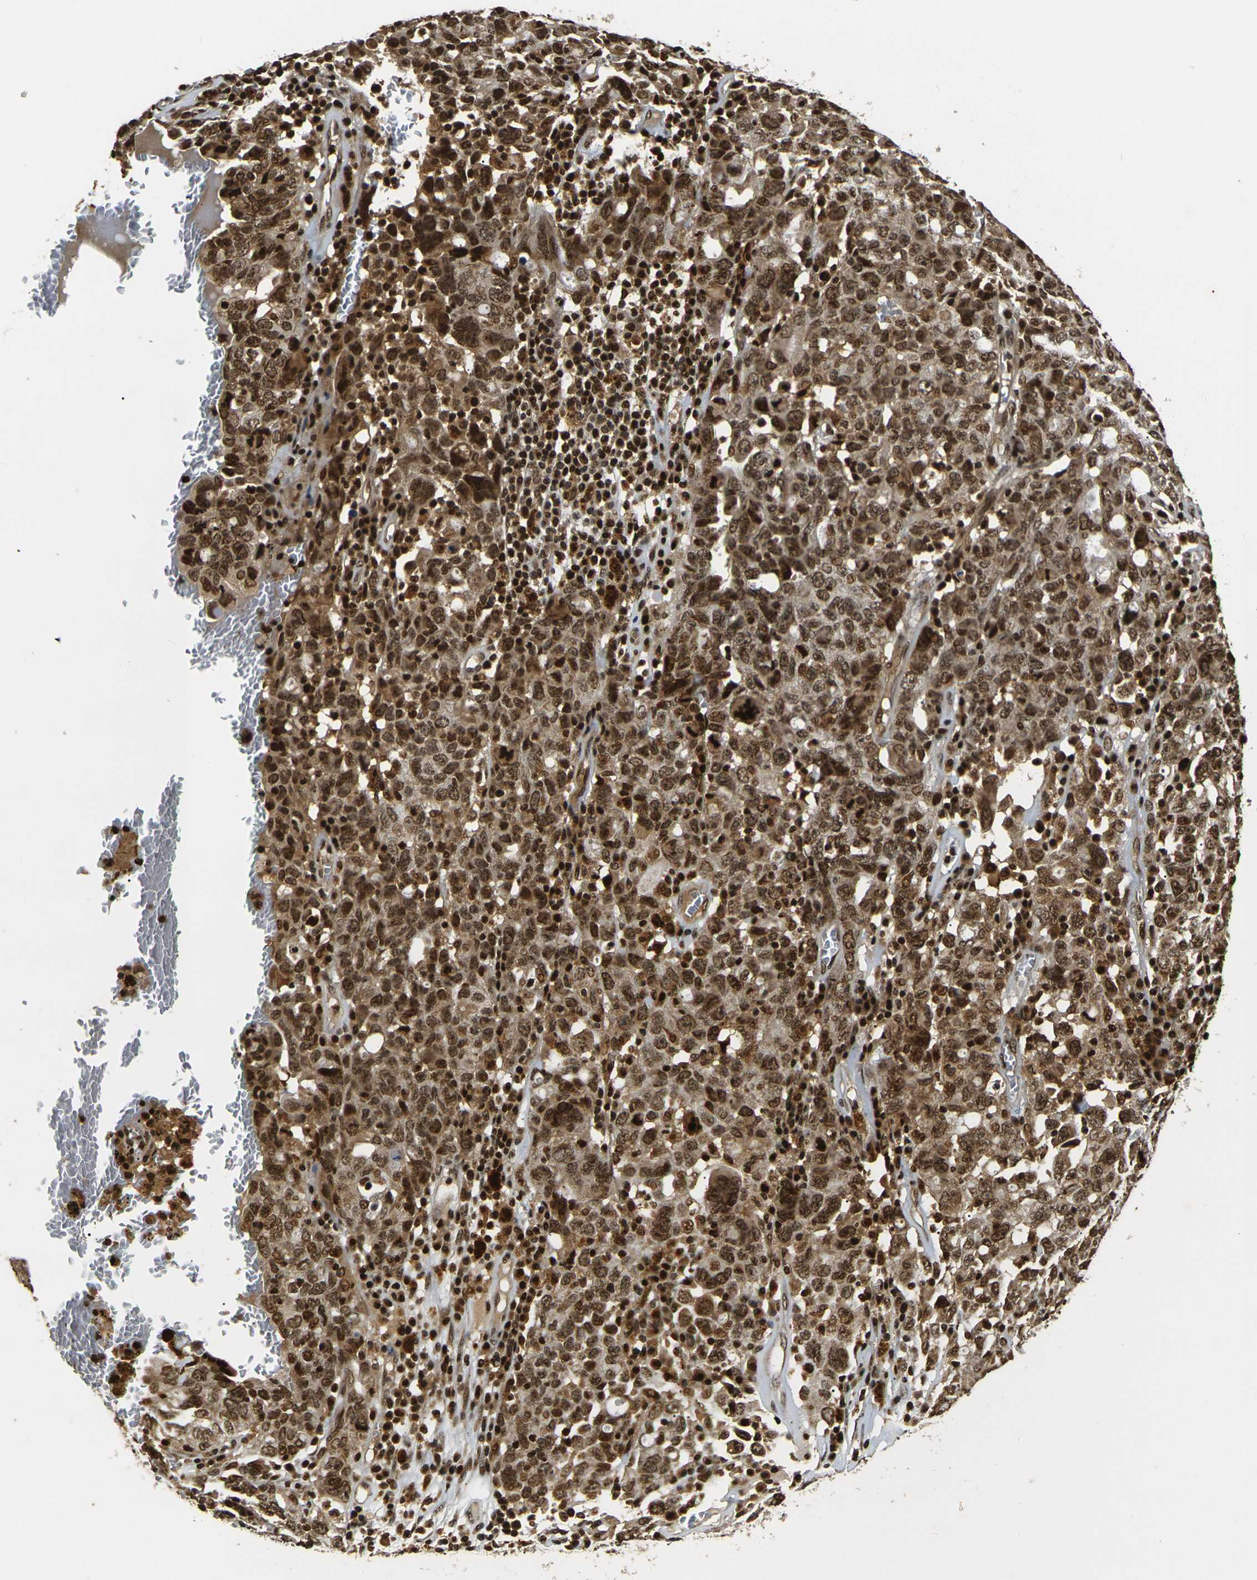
{"staining": {"intensity": "moderate", "quantity": ">75%", "location": "cytoplasmic/membranous,nuclear"}, "tissue": "ovarian cancer", "cell_type": "Tumor cells", "image_type": "cancer", "snomed": [{"axis": "morphology", "description": "Carcinoma, endometroid"}, {"axis": "topography", "description": "Ovary"}], "caption": "DAB (3,3'-diaminobenzidine) immunohistochemical staining of human ovarian cancer reveals moderate cytoplasmic/membranous and nuclear protein staining in approximately >75% of tumor cells.", "gene": "ACTL6A", "patient": {"sex": "female", "age": 62}}